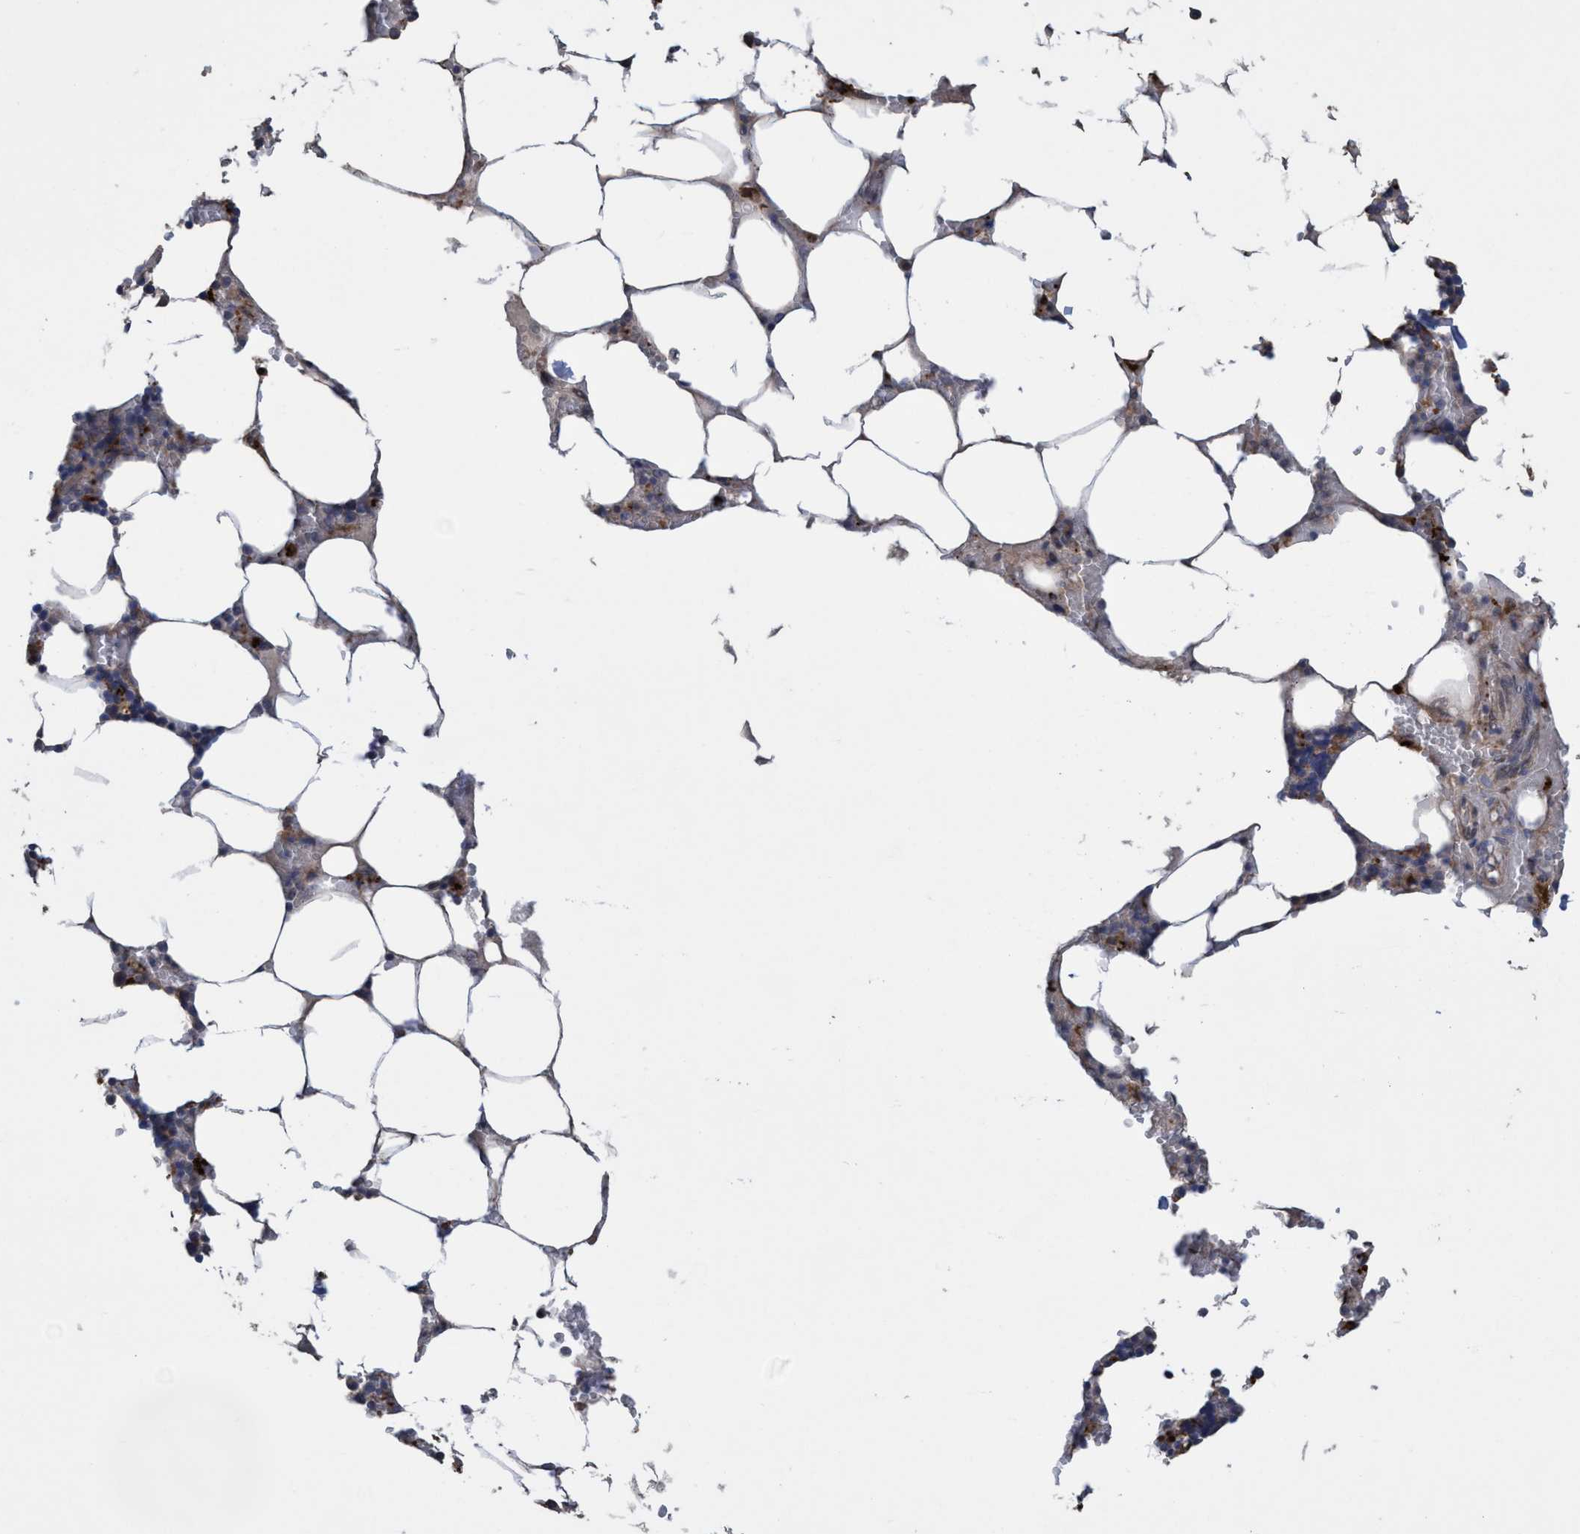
{"staining": {"intensity": "moderate", "quantity": "25%-75%", "location": "cytoplasmic/membranous"}, "tissue": "bone marrow", "cell_type": "Hematopoietic cells", "image_type": "normal", "snomed": [{"axis": "morphology", "description": "Normal tissue, NOS"}, {"axis": "topography", "description": "Bone marrow"}], "caption": "Bone marrow stained with a brown dye exhibits moderate cytoplasmic/membranous positive expression in about 25%-75% of hematopoietic cells.", "gene": "BBS9", "patient": {"sex": "male", "age": 70}}